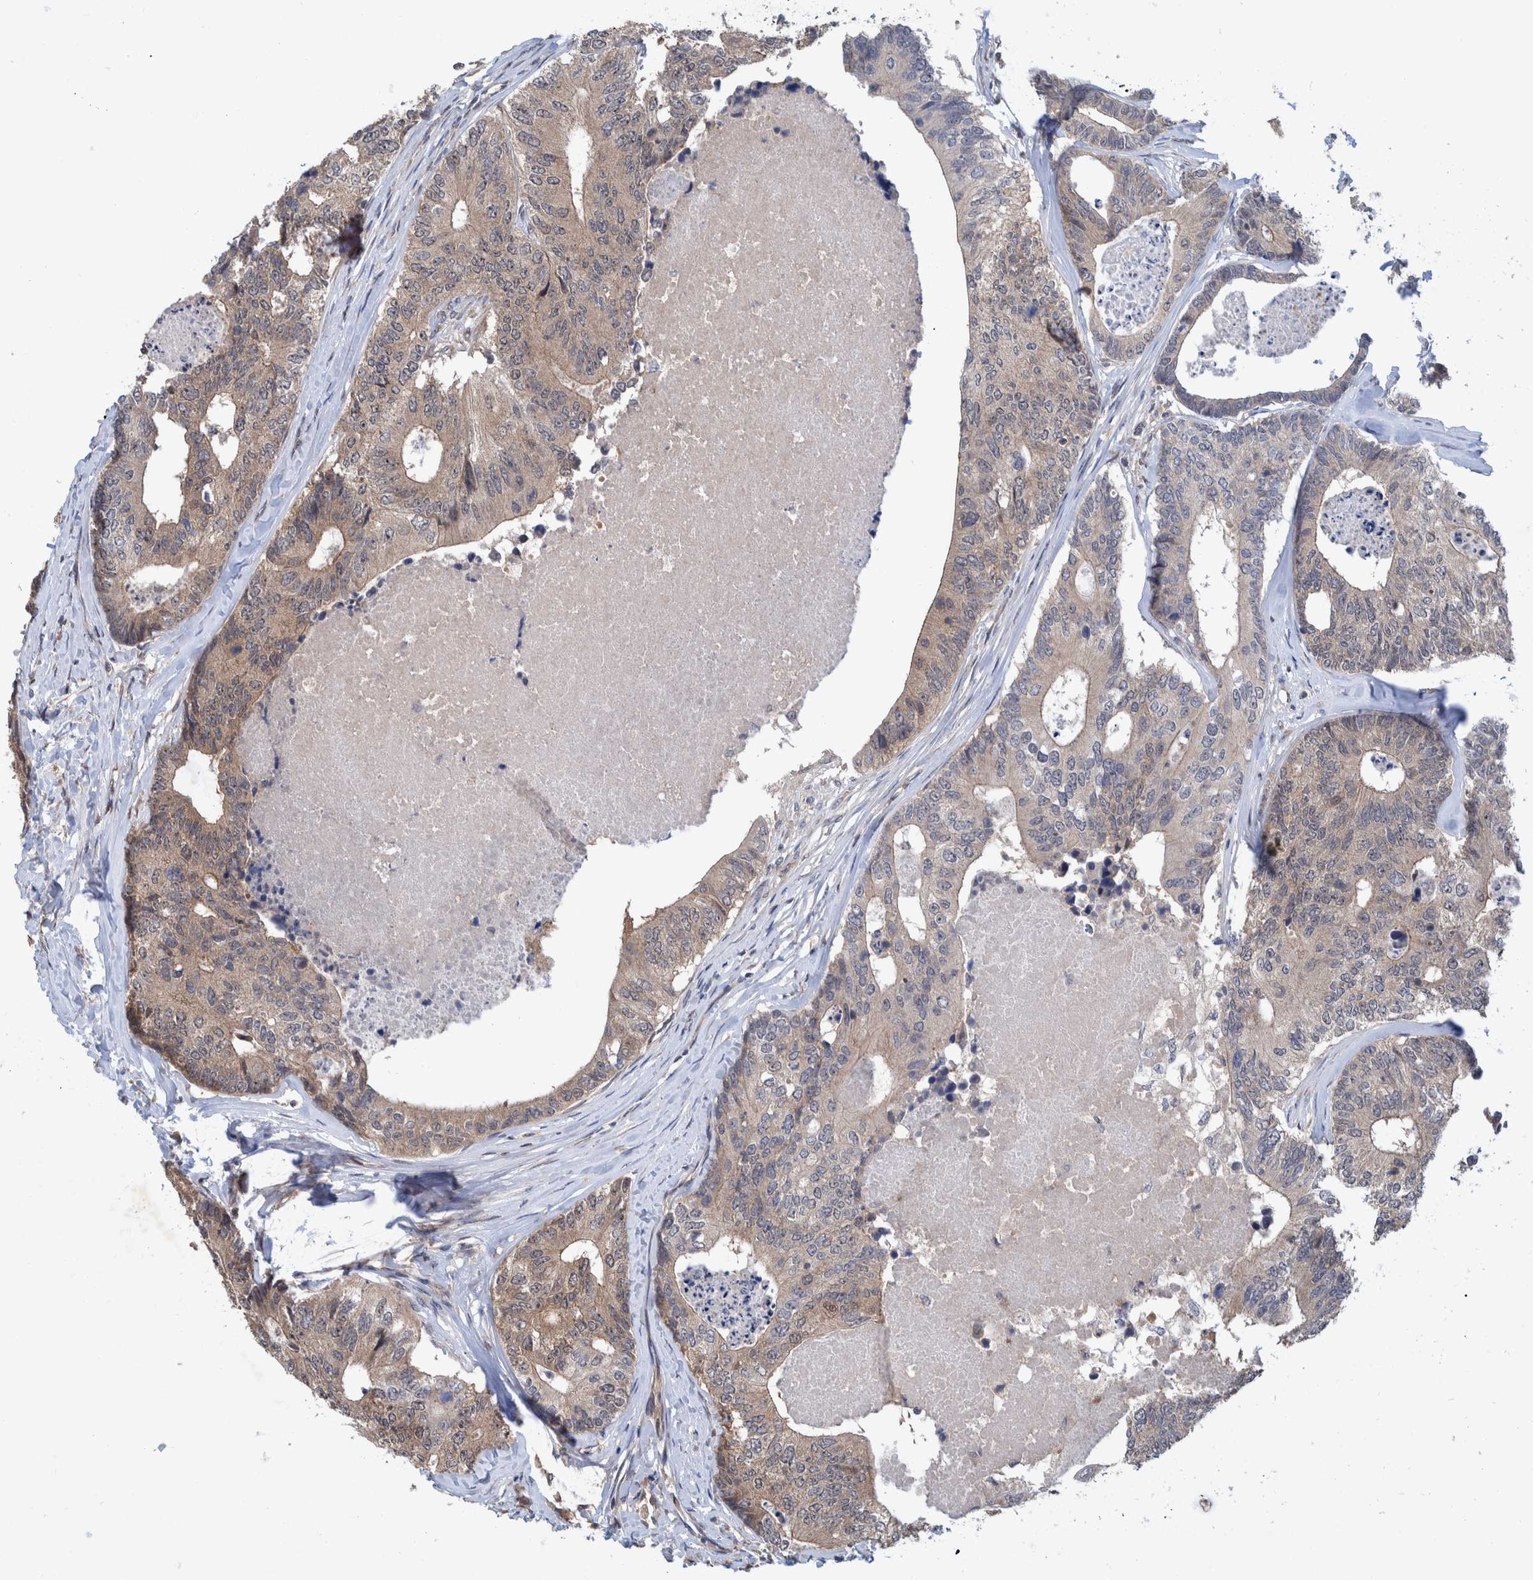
{"staining": {"intensity": "weak", "quantity": "25%-75%", "location": "cytoplasmic/membranous"}, "tissue": "colorectal cancer", "cell_type": "Tumor cells", "image_type": "cancer", "snomed": [{"axis": "morphology", "description": "Adenocarcinoma, NOS"}, {"axis": "topography", "description": "Colon"}], "caption": "IHC histopathology image of neoplastic tissue: adenocarcinoma (colorectal) stained using immunohistochemistry (IHC) displays low levels of weak protein expression localized specifically in the cytoplasmic/membranous of tumor cells, appearing as a cytoplasmic/membranous brown color.", "gene": "PLPBP", "patient": {"sex": "female", "age": 67}}